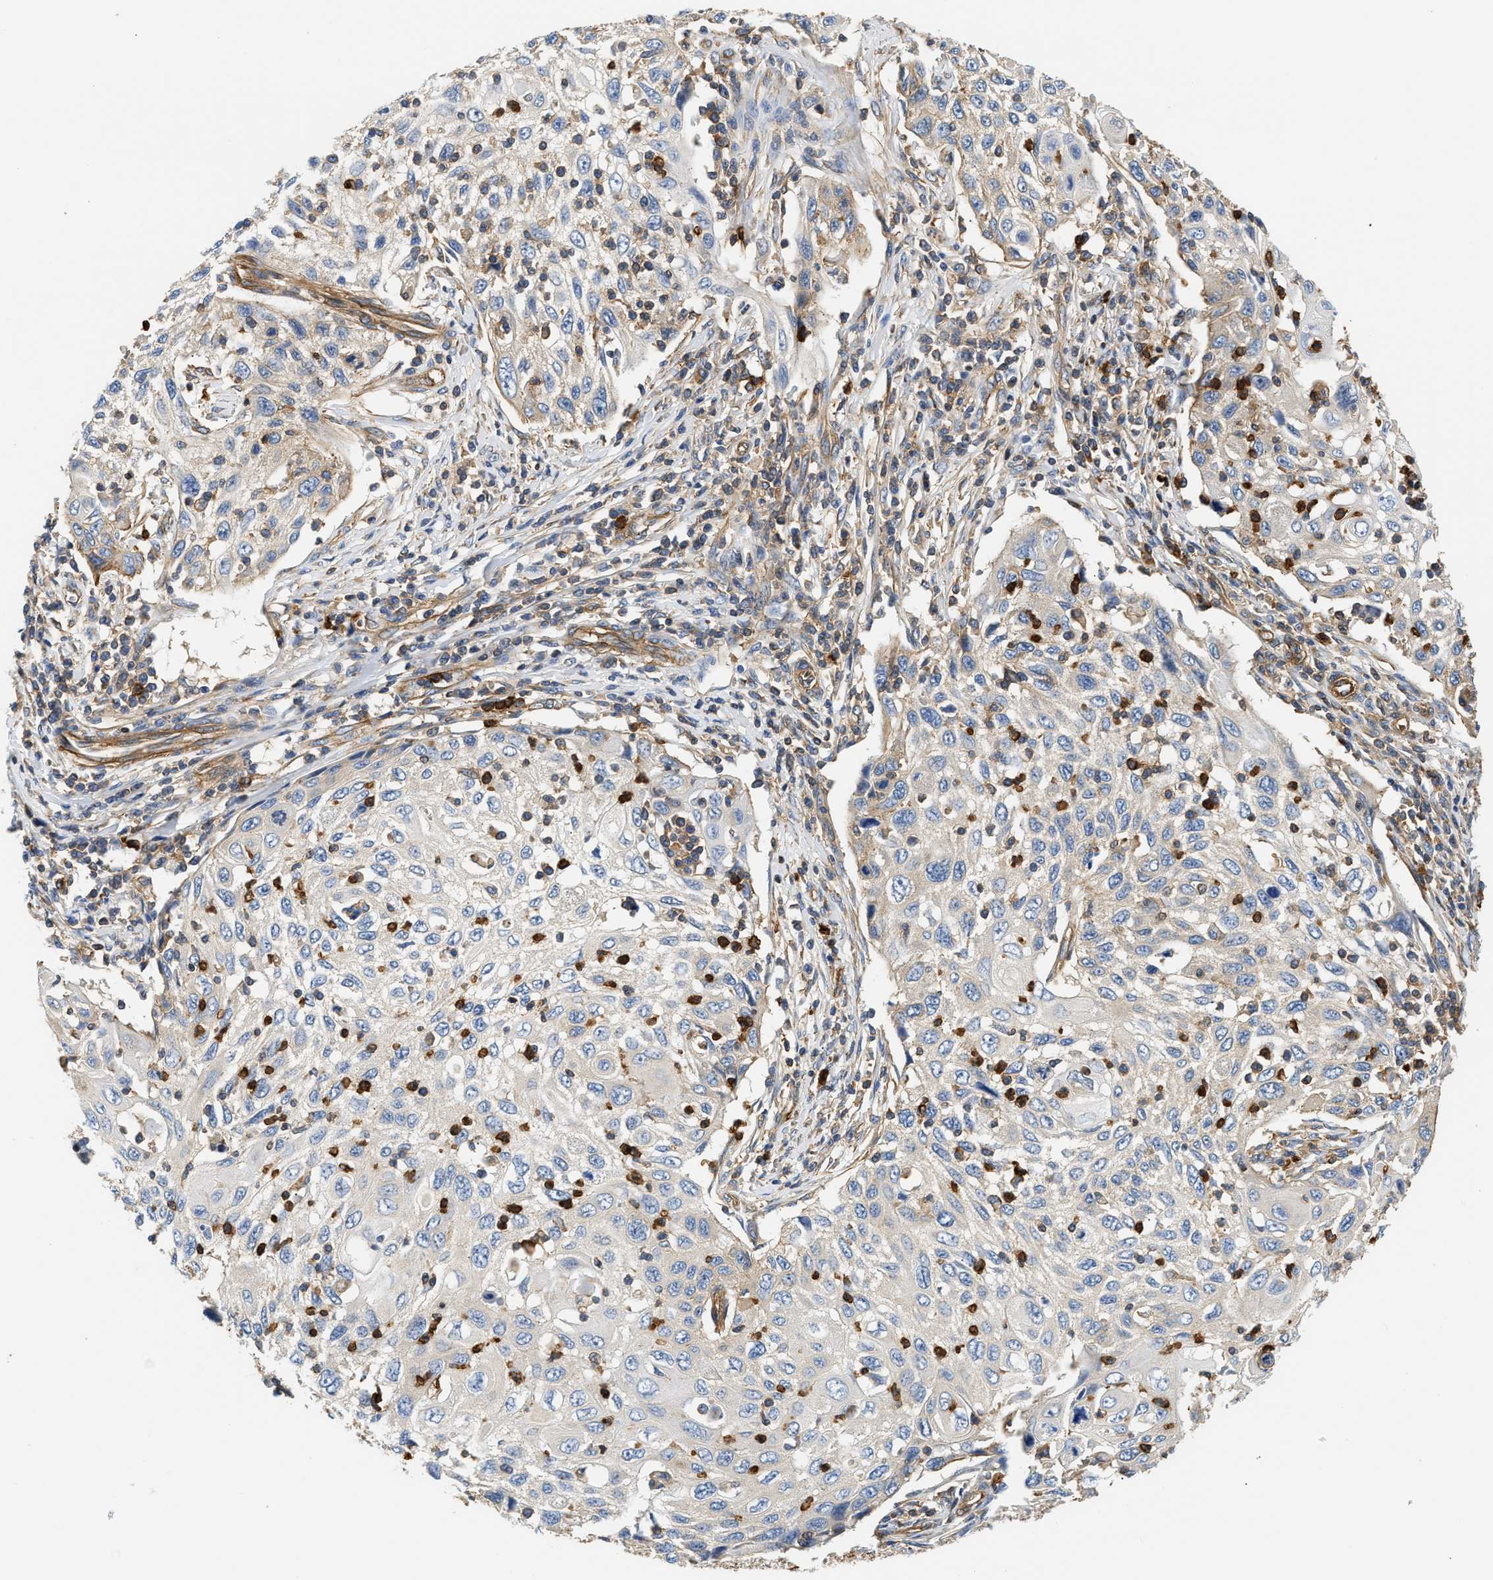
{"staining": {"intensity": "negative", "quantity": "none", "location": "none"}, "tissue": "cervical cancer", "cell_type": "Tumor cells", "image_type": "cancer", "snomed": [{"axis": "morphology", "description": "Squamous cell carcinoma, NOS"}, {"axis": "topography", "description": "Cervix"}], "caption": "The IHC micrograph has no significant expression in tumor cells of cervical cancer (squamous cell carcinoma) tissue. Nuclei are stained in blue.", "gene": "SAMD9L", "patient": {"sex": "female", "age": 70}}